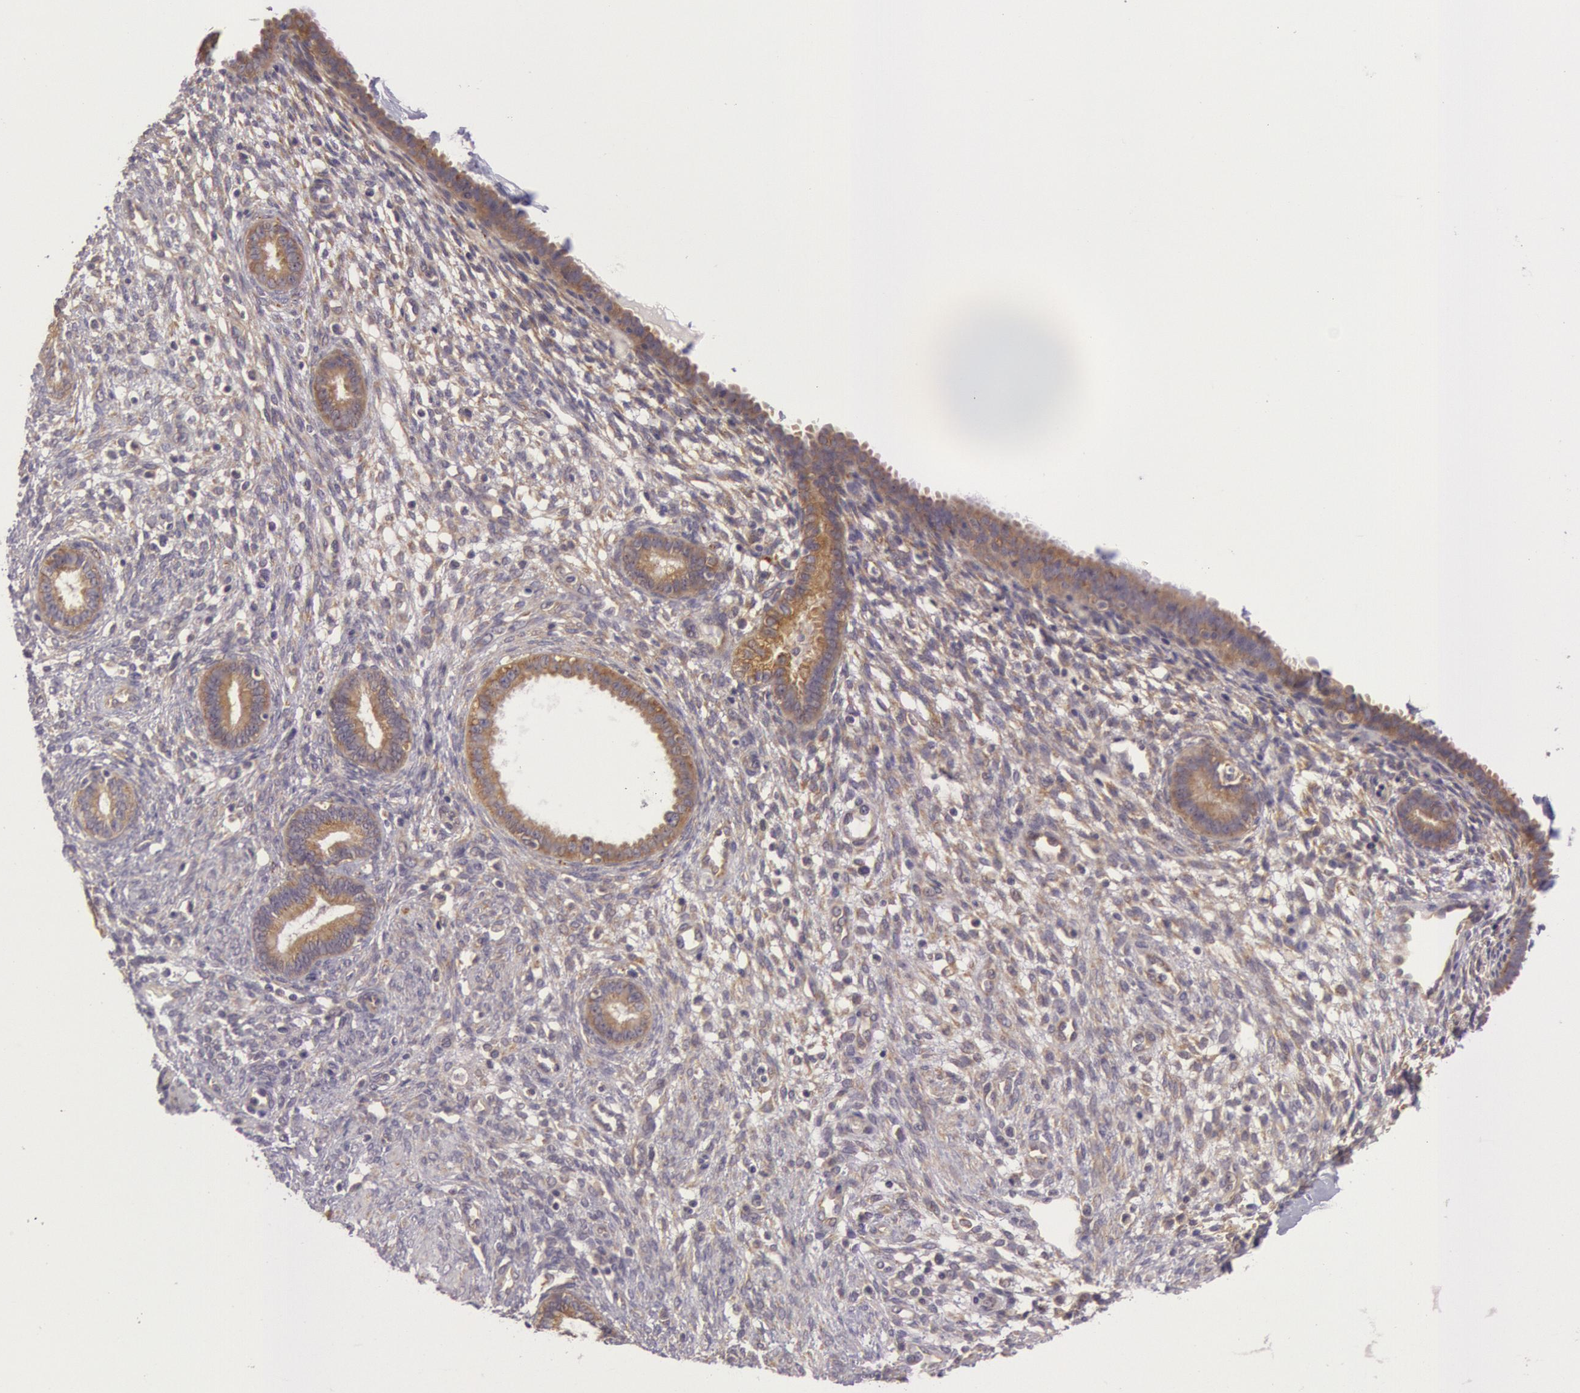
{"staining": {"intensity": "weak", "quantity": ">75%", "location": "cytoplasmic/membranous"}, "tissue": "endometrium", "cell_type": "Cells in endometrial stroma", "image_type": "normal", "snomed": [{"axis": "morphology", "description": "Normal tissue, NOS"}, {"axis": "topography", "description": "Endometrium"}], "caption": "Immunohistochemical staining of benign human endometrium displays weak cytoplasmic/membranous protein positivity in approximately >75% of cells in endometrial stroma. The staining is performed using DAB (3,3'-diaminobenzidine) brown chromogen to label protein expression. The nuclei are counter-stained blue using hematoxylin.", "gene": "CHUK", "patient": {"sex": "female", "age": 72}}